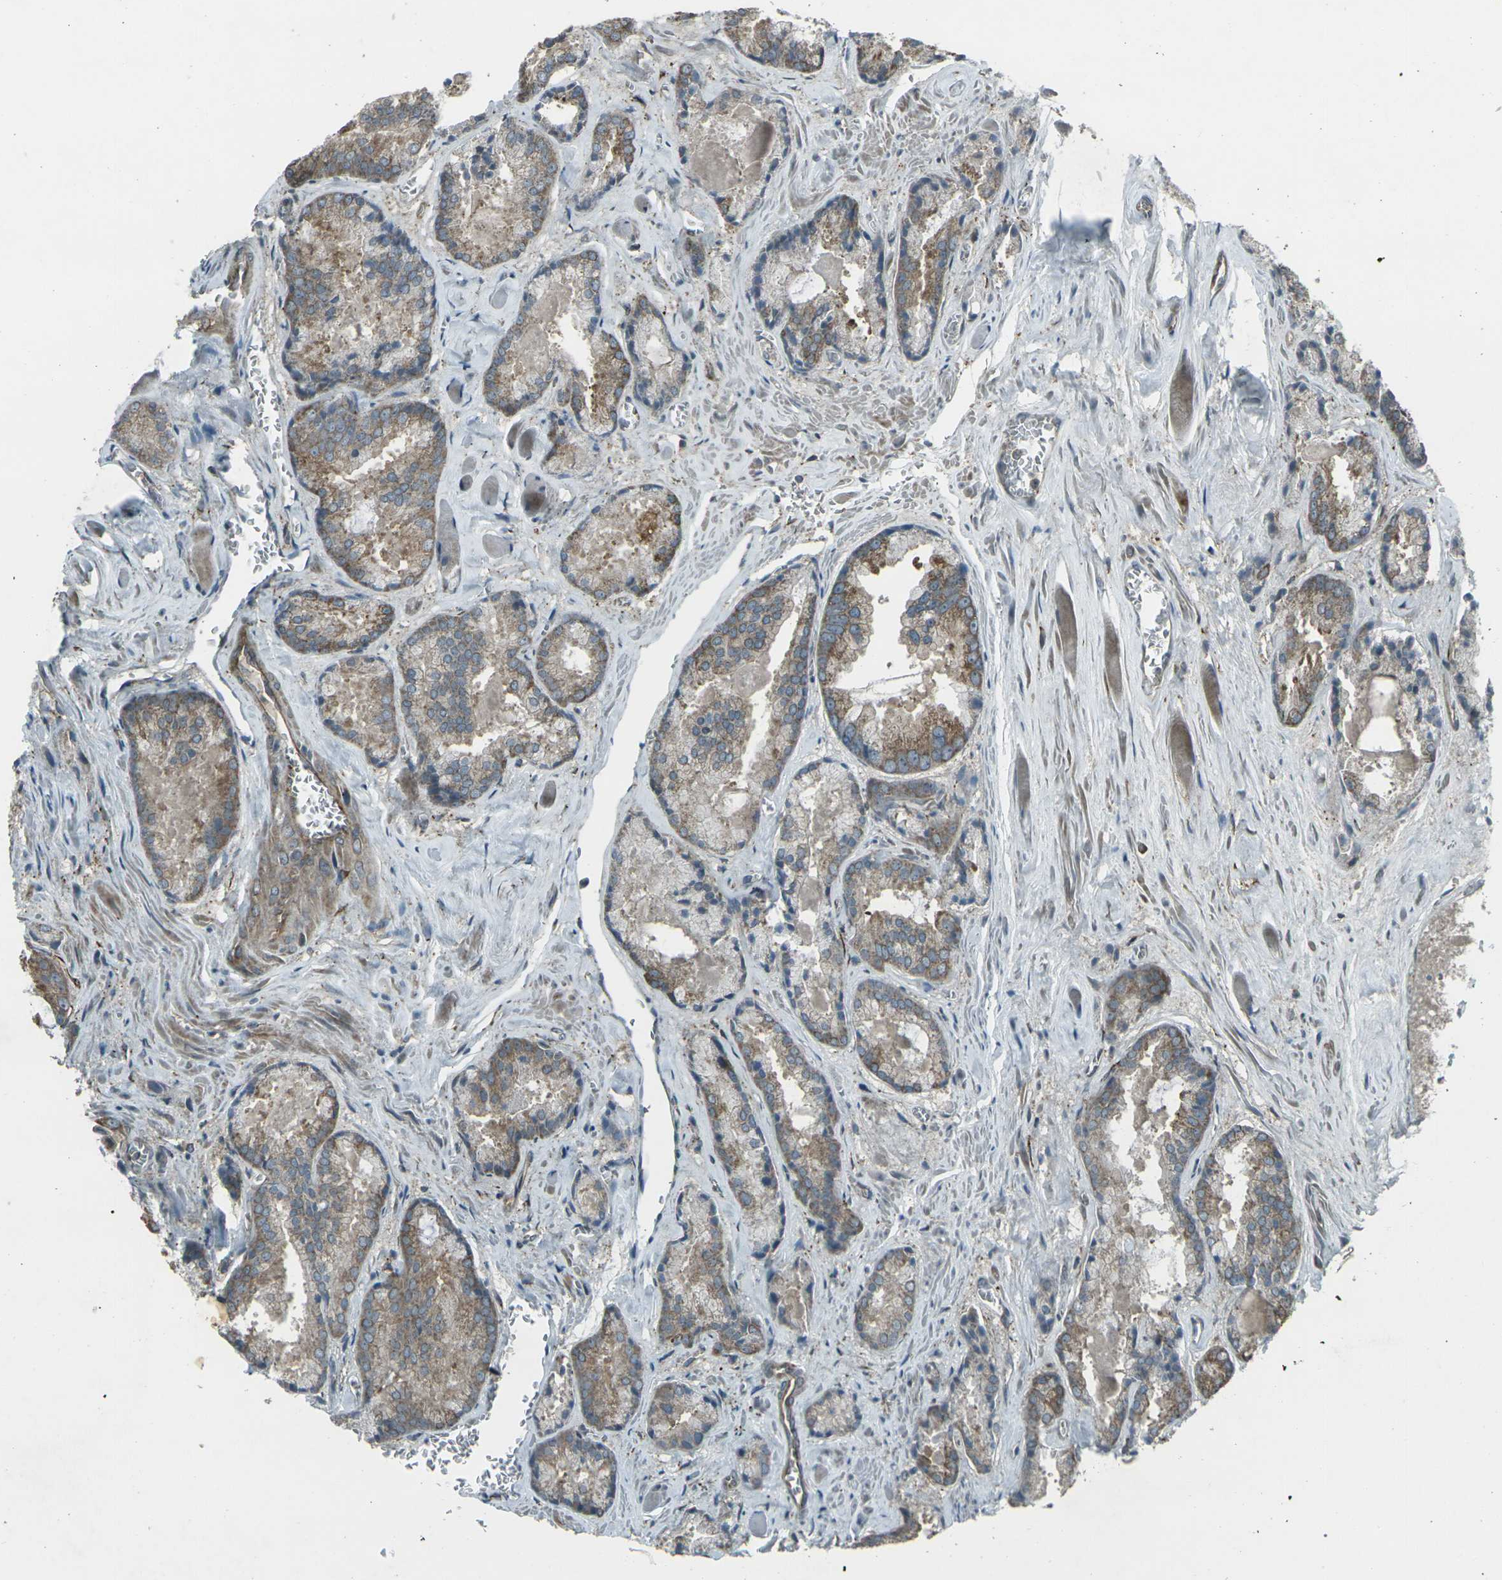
{"staining": {"intensity": "moderate", "quantity": "25%-75%", "location": "cytoplasmic/membranous"}, "tissue": "prostate cancer", "cell_type": "Tumor cells", "image_type": "cancer", "snomed": [{"axis": "morphology", "description": "Adenocarcinoma, Low grade"}, {"axis": "topography", "description": "Prostate"}], "caption": "IHC (DAB (3,3'-diaminobenzidine)) staining of prostate low-grade adenocarcinoma displays moderate cytoplasmic/membranous protein positivity in about 25%-75% of tumor cells.", "gene": "LSMEM1", "patient": {"sex": "male", "age": 64}}